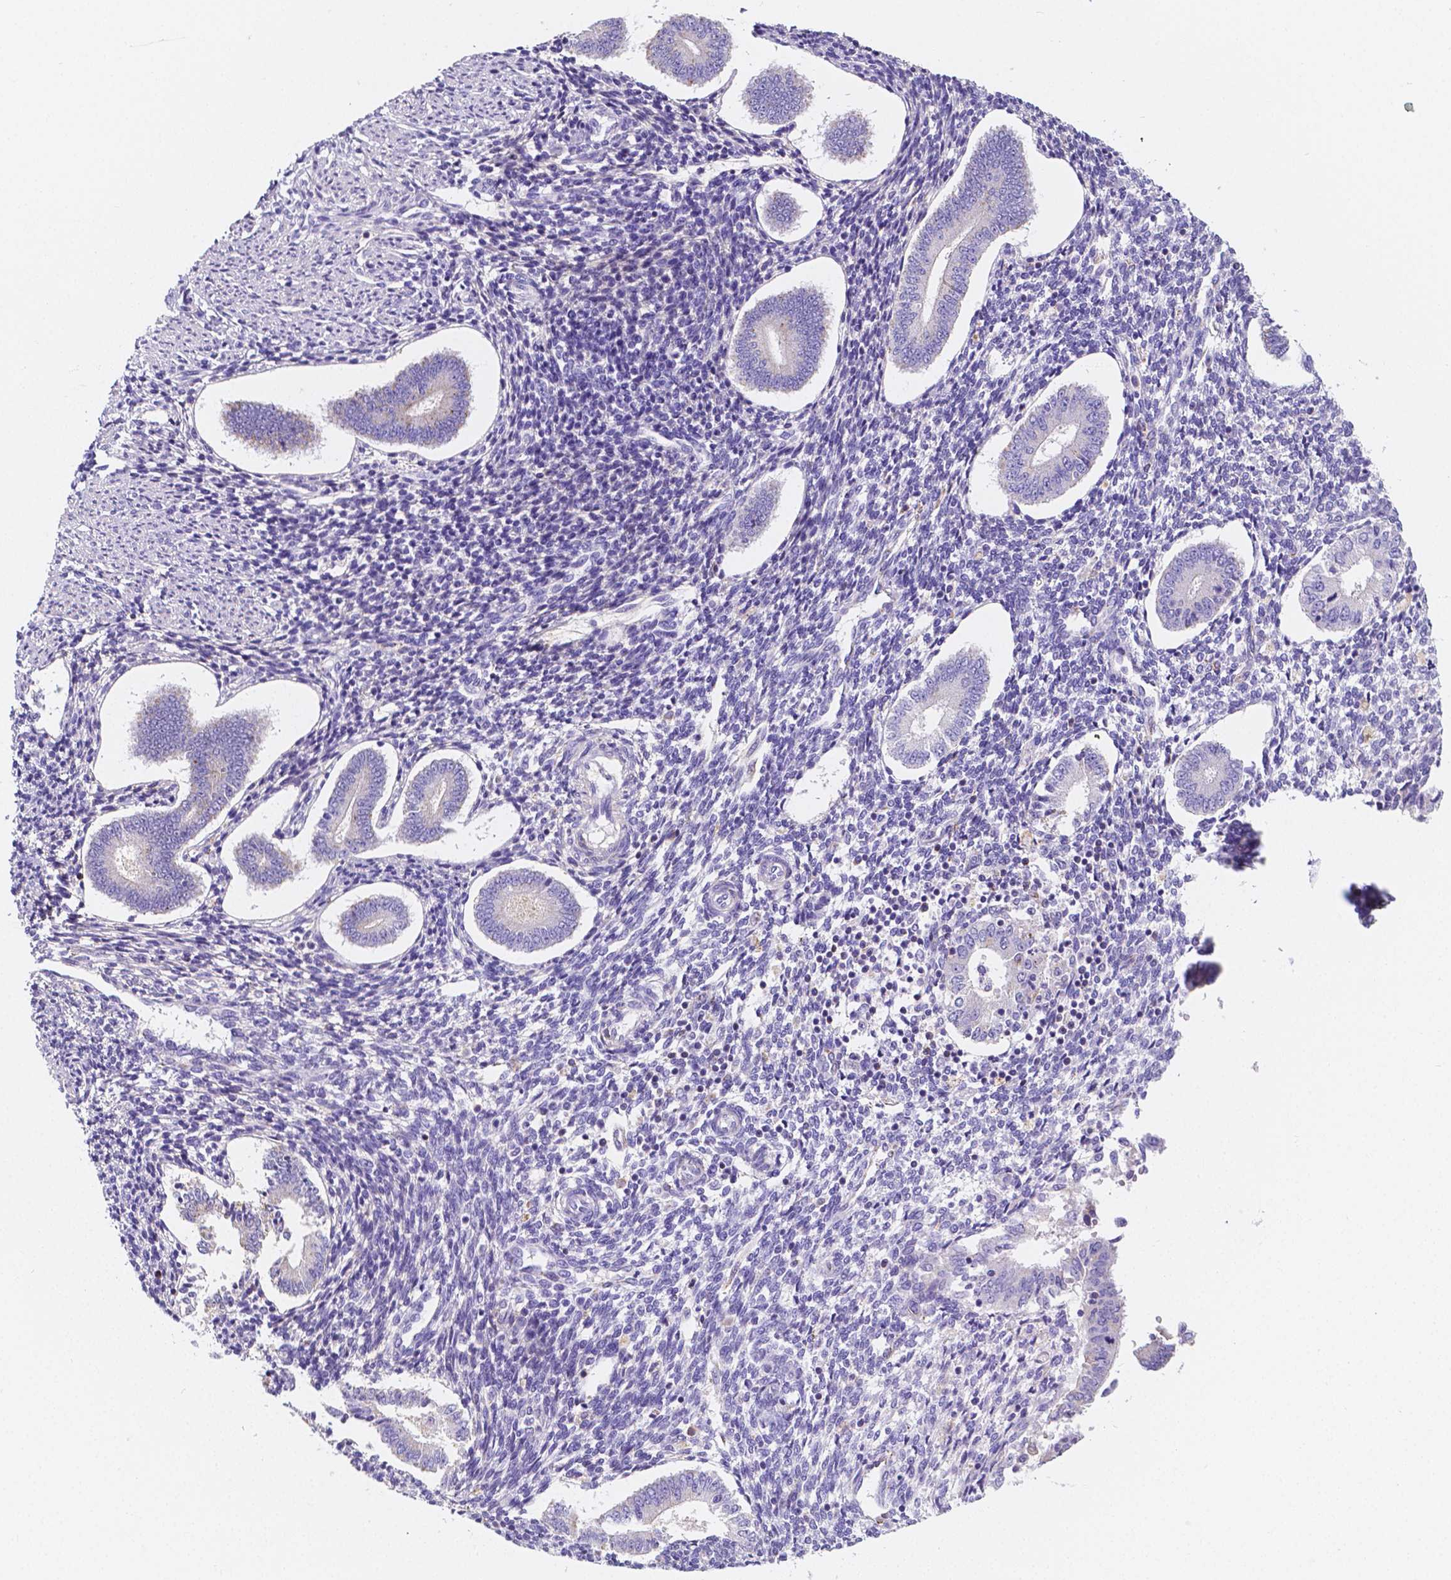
{"staining": {"intensity": "negative", "quantity": "none", "location": "none"}, "tissue": "endometrium", "cell_type": "Cells in endometrial stroma", "image_type": "normal", "snomed": [{"axis": "morphology", "description": "Normal tissue, NOS"}, {"axis": "topography", "description": "Endometrium"}], "caption": "Endometrium was stained to show a protein in brown. There is no significant staining in cells in endometrial stroma. (Stains: DAB IHC with hematoxylin counter stain, Microscopy: brightfield microscopy at high magnification).", "gene": "GABRD", "patient": {"sex": "female", "age": 40}}